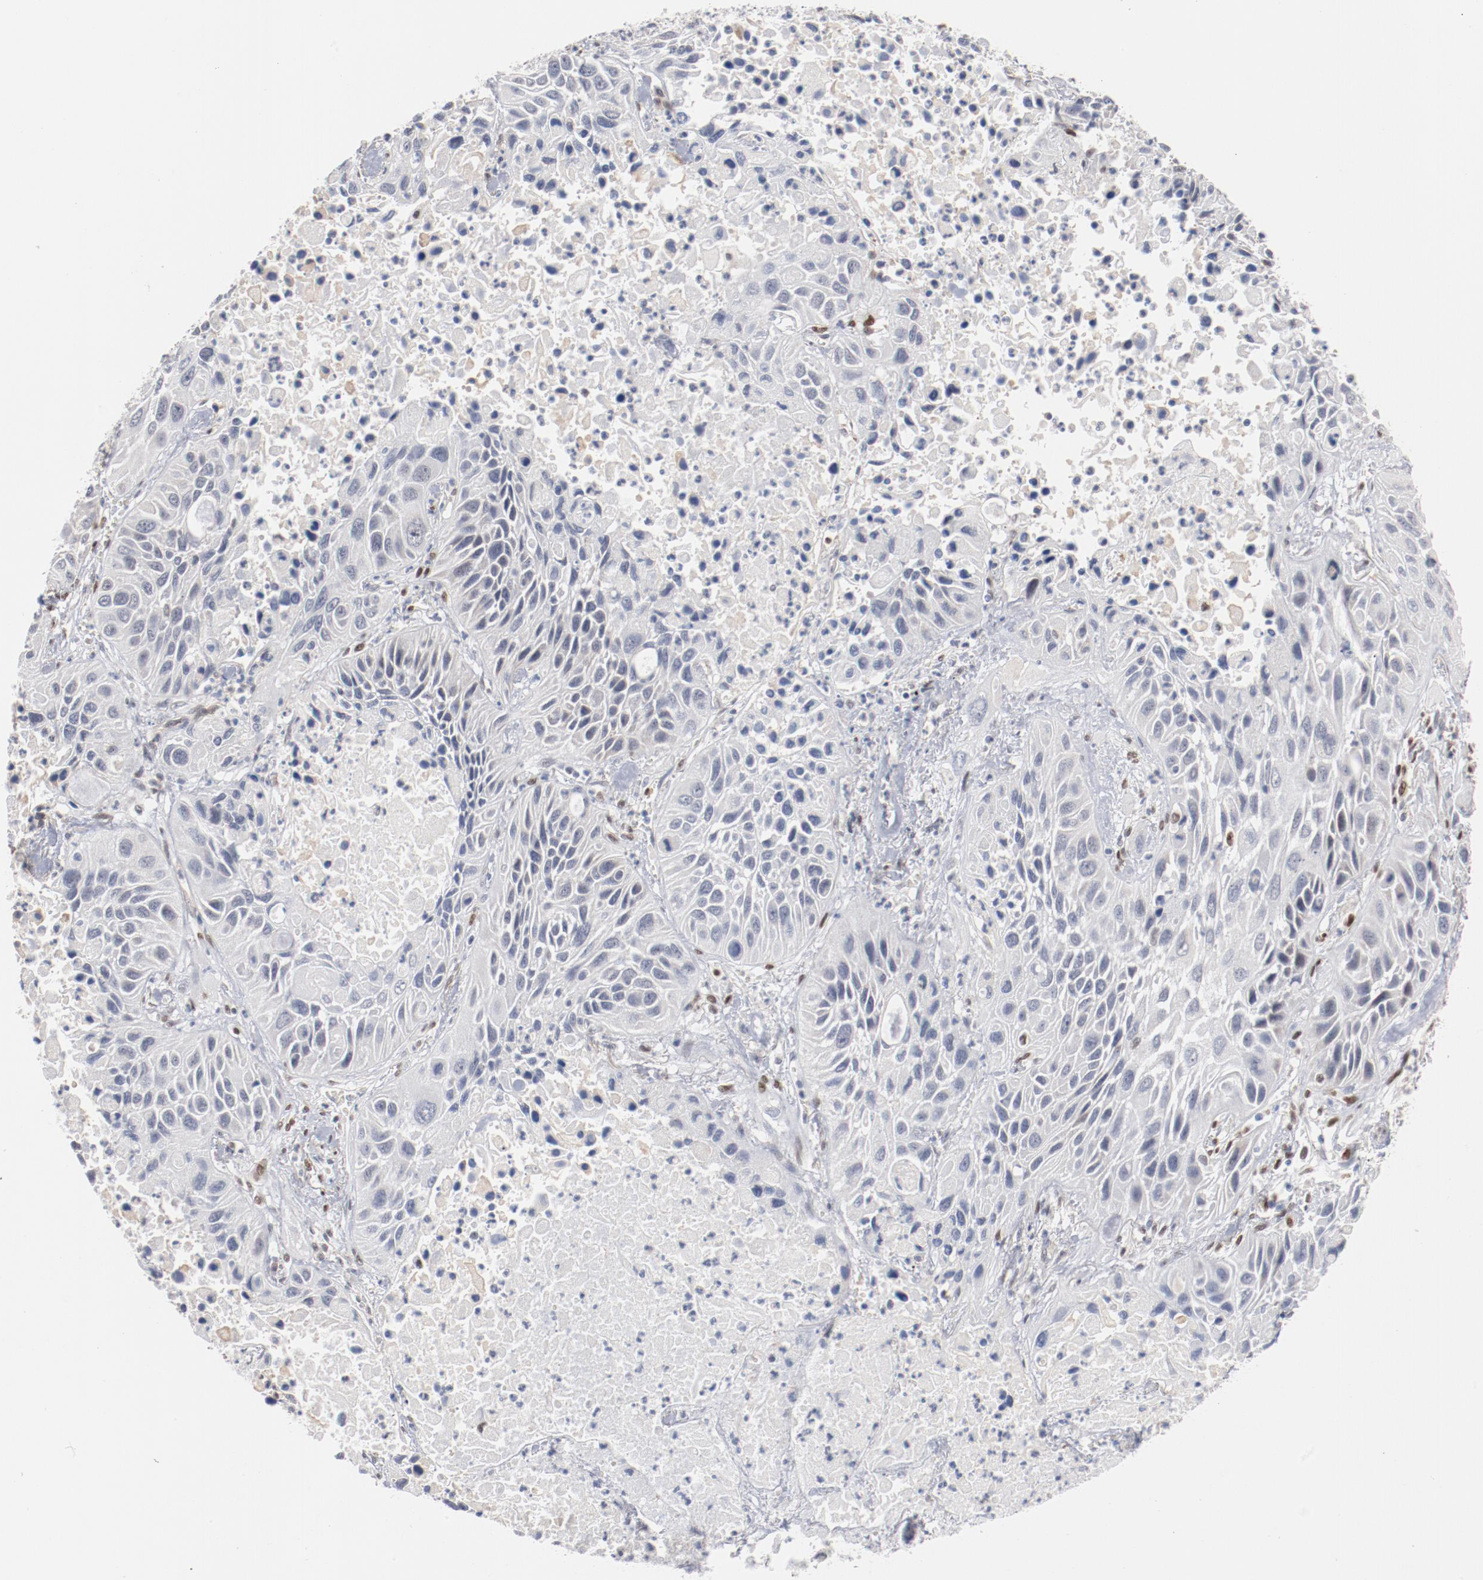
{"staining": {"intensity": "negative", "quantity": "none", "location": "none"}, "tissue": "lung cancer", "cell_type": "Tumor cells", "image_type": "cancer", "snomed": [{"axis": "morphology", "description": "Squamous cell carcinoma, NOS"}, {"axis": "topography", "description": "Lung"}], "caption": "Tumor cells are negative for brown protein staining in lung cancer.", "gene": "ZEB2", "patient": {"sex": "female", "age": 76}}